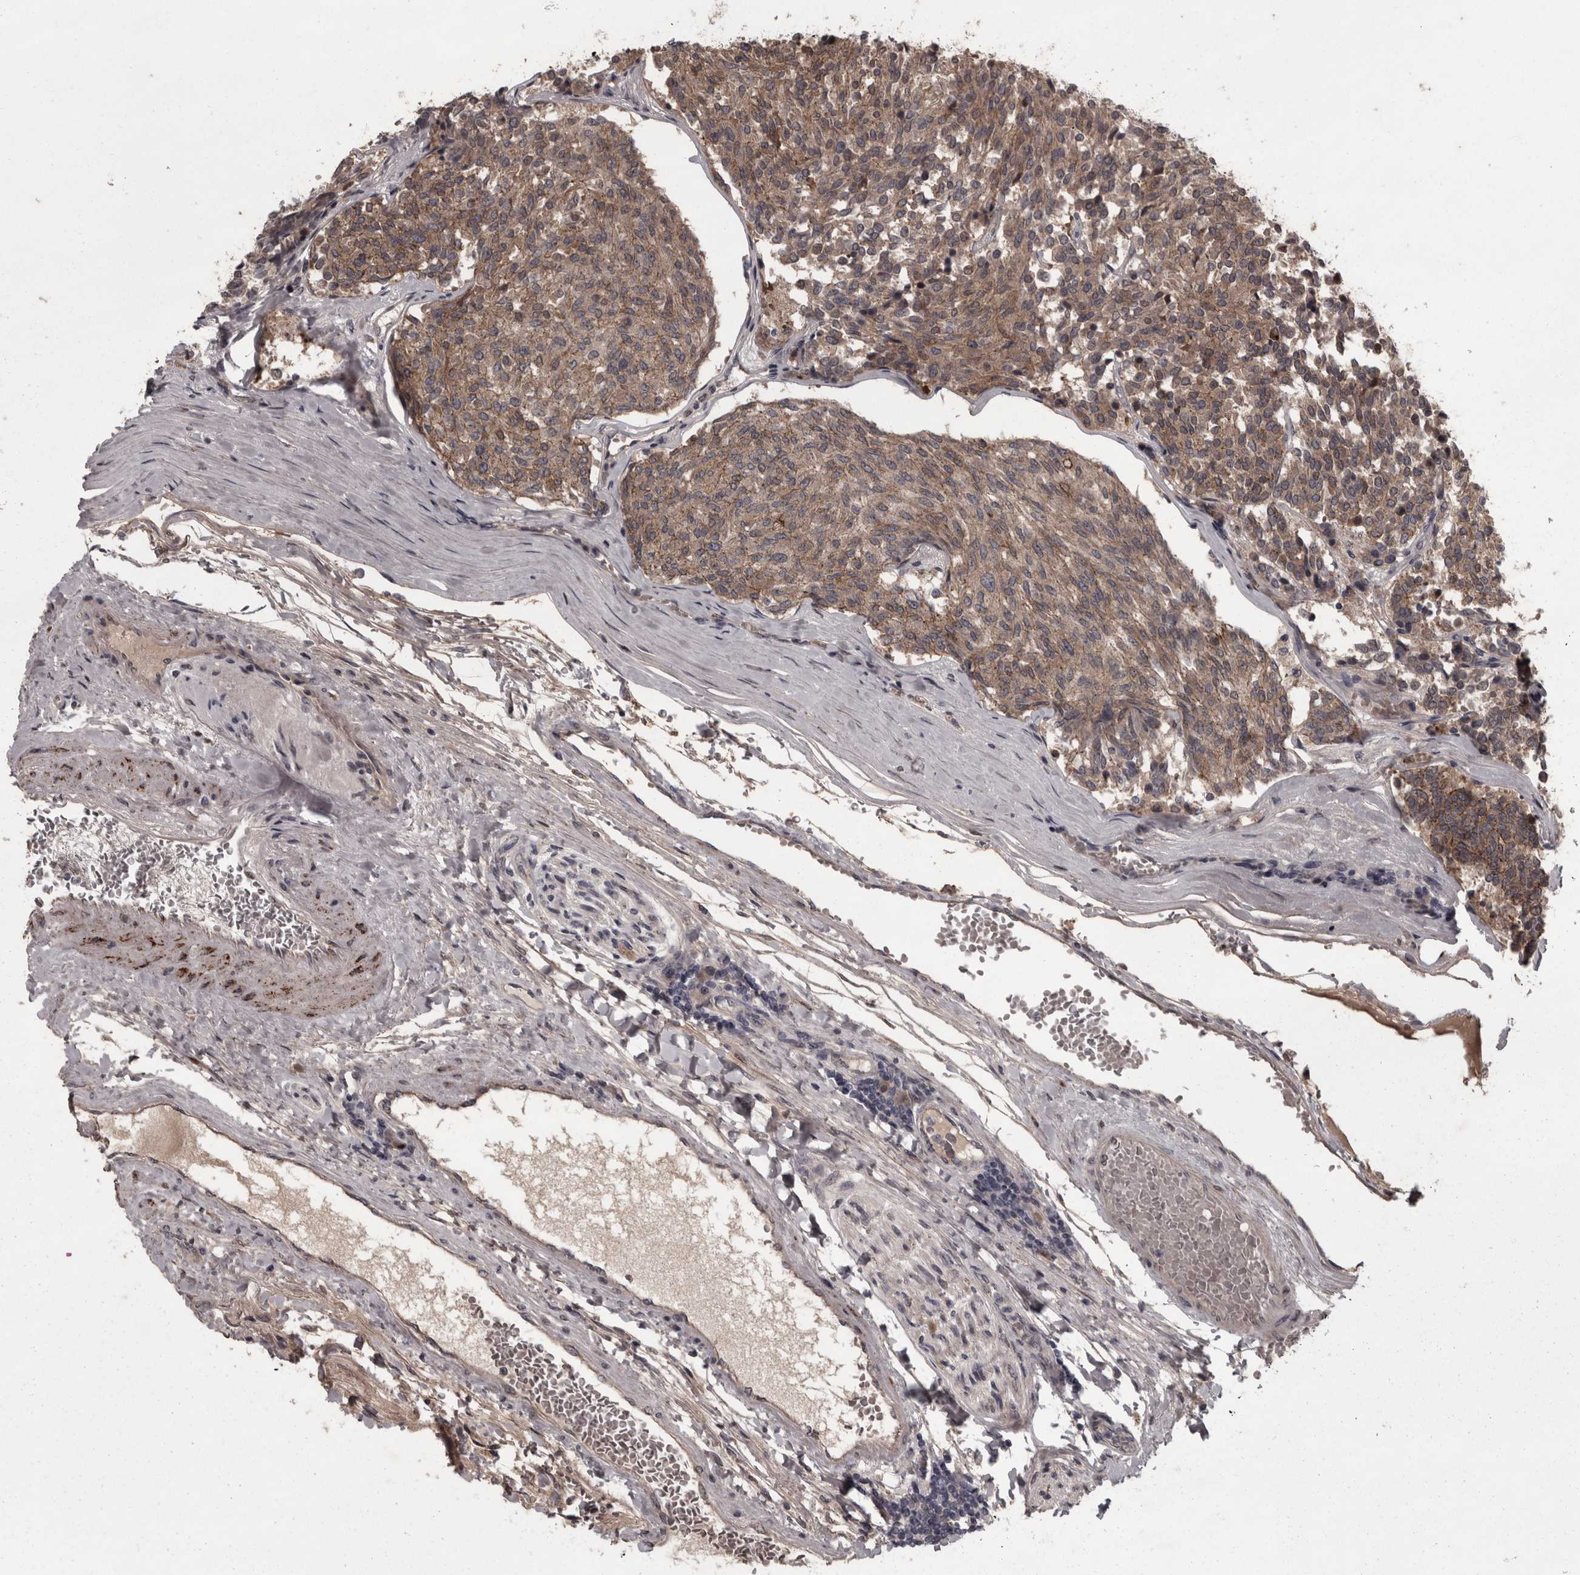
{"staining": {"intensity": "weak", "quantity": ">75%", "location": "cytoplasmic/membranous"}, "tissue": "carcinoid", "cell_type": "Tumor cells", "image_type": "cancer", "snomed": [{"axis": "morphology", "description": "Carcinoid, malignant, NOS"}, {"axis": "topography", "description": "Pancreas"}], "caption": "DAB immunohistochemical staining of carcinoid (malignant) exhibits weak cytoplasmic/membranous protein positivity in about >75% of tumor cells.", "gene": "PCDH17", "patient": {"sex": "female", "age": 54}}